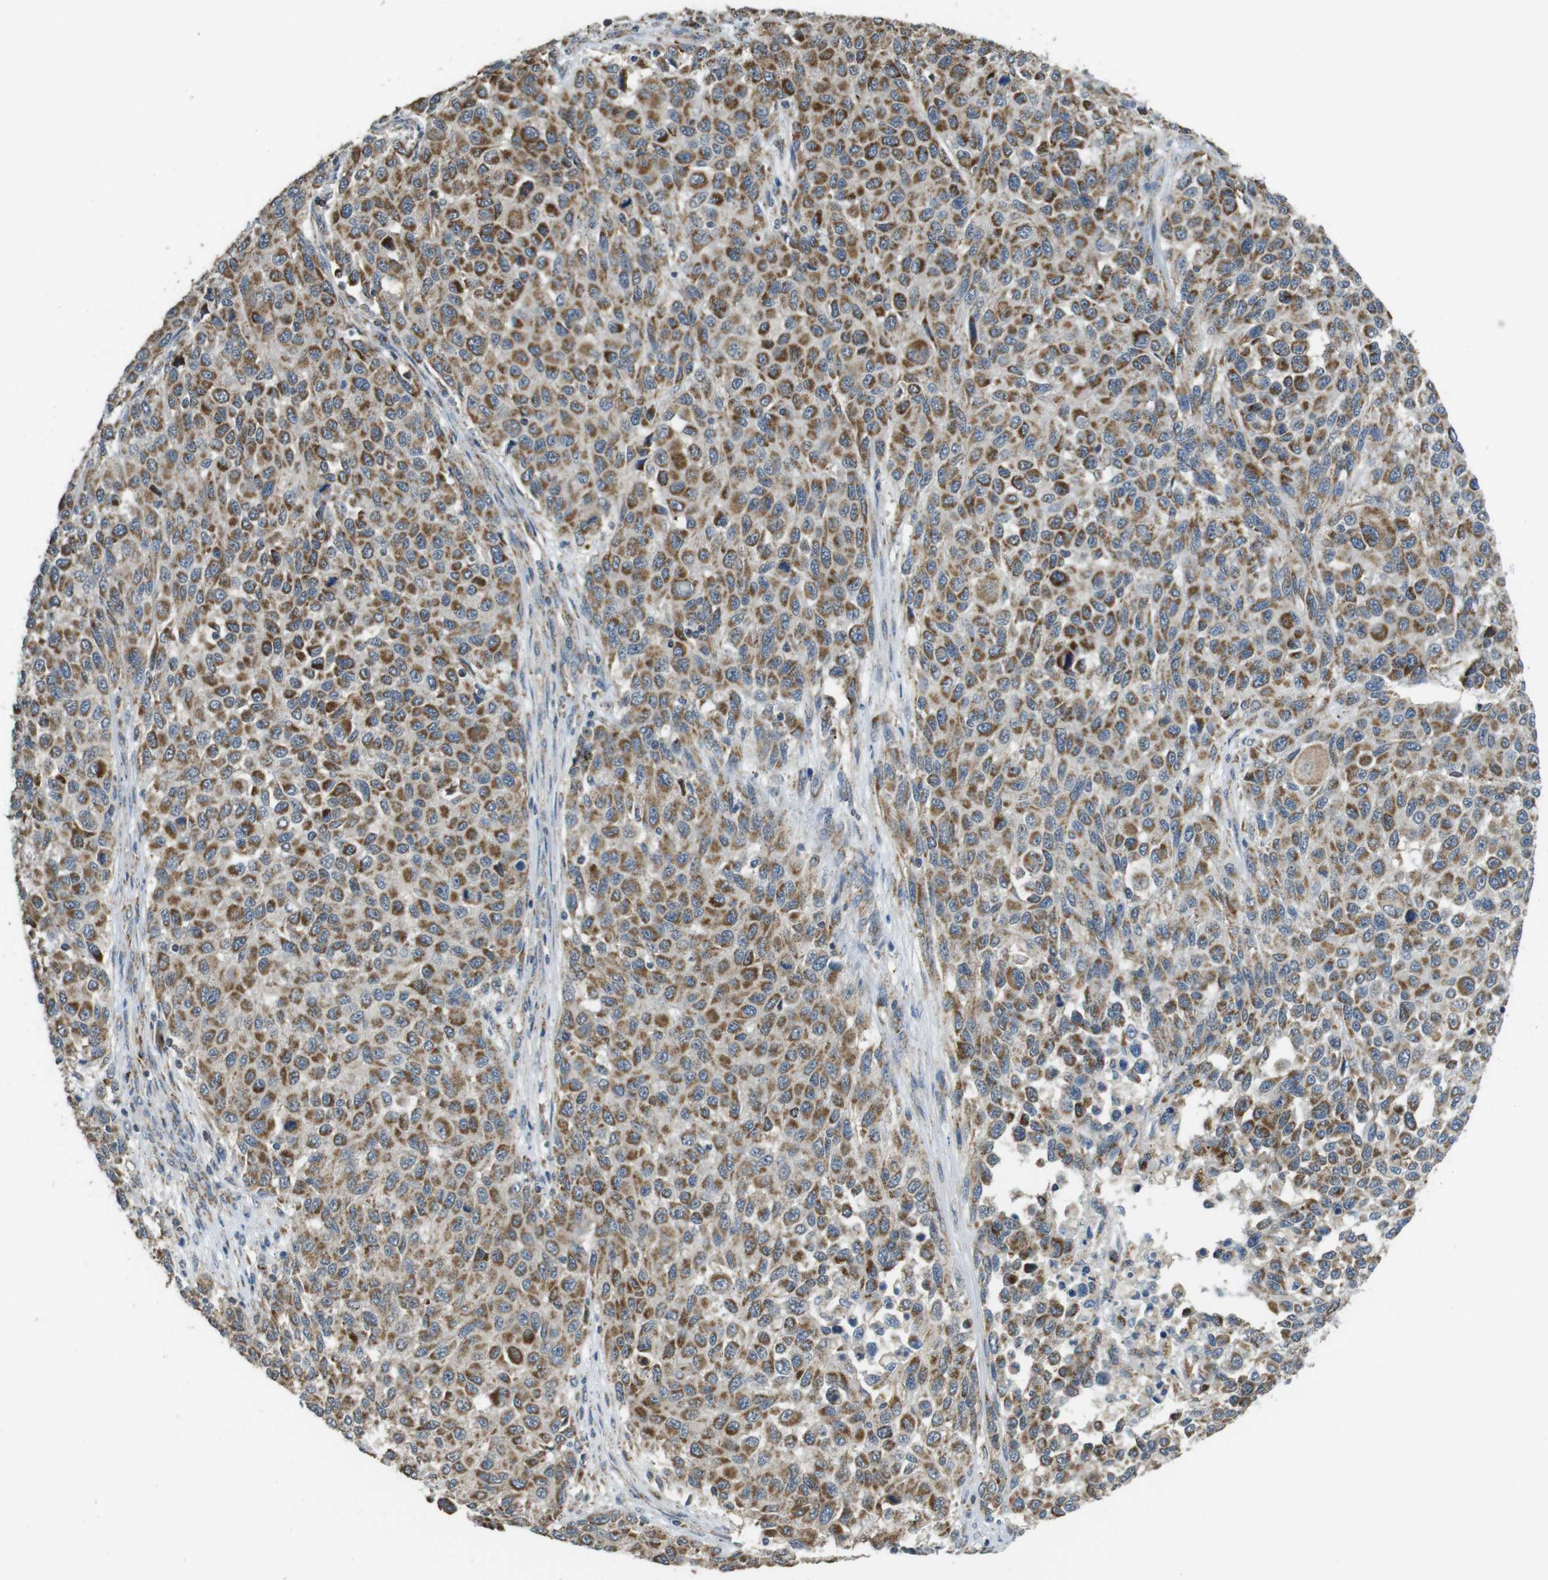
{"staining": {"intensity": "moderate", "quantity": ">75%", "location": "cytoplasmic/membranous"}, "tissue": "melanoma", "cell_type": "Tumor cells", "image_type": "cancer", "snomed": [{"axis": "morphology", "description": "Malignant melanoma, Metastatic site"}, {"axis": "topography", "description": "Lymph node"}], "caption": "A photomicrograph showing moderate cytoplasmic/membranous staining in approximately >75% of tumor cells in malignant melanoma (metastatic site), as visualized by brown immunohistochemical staining.", "gene": "CALHM2", "patient": {"sex": "male", "age": 61}}